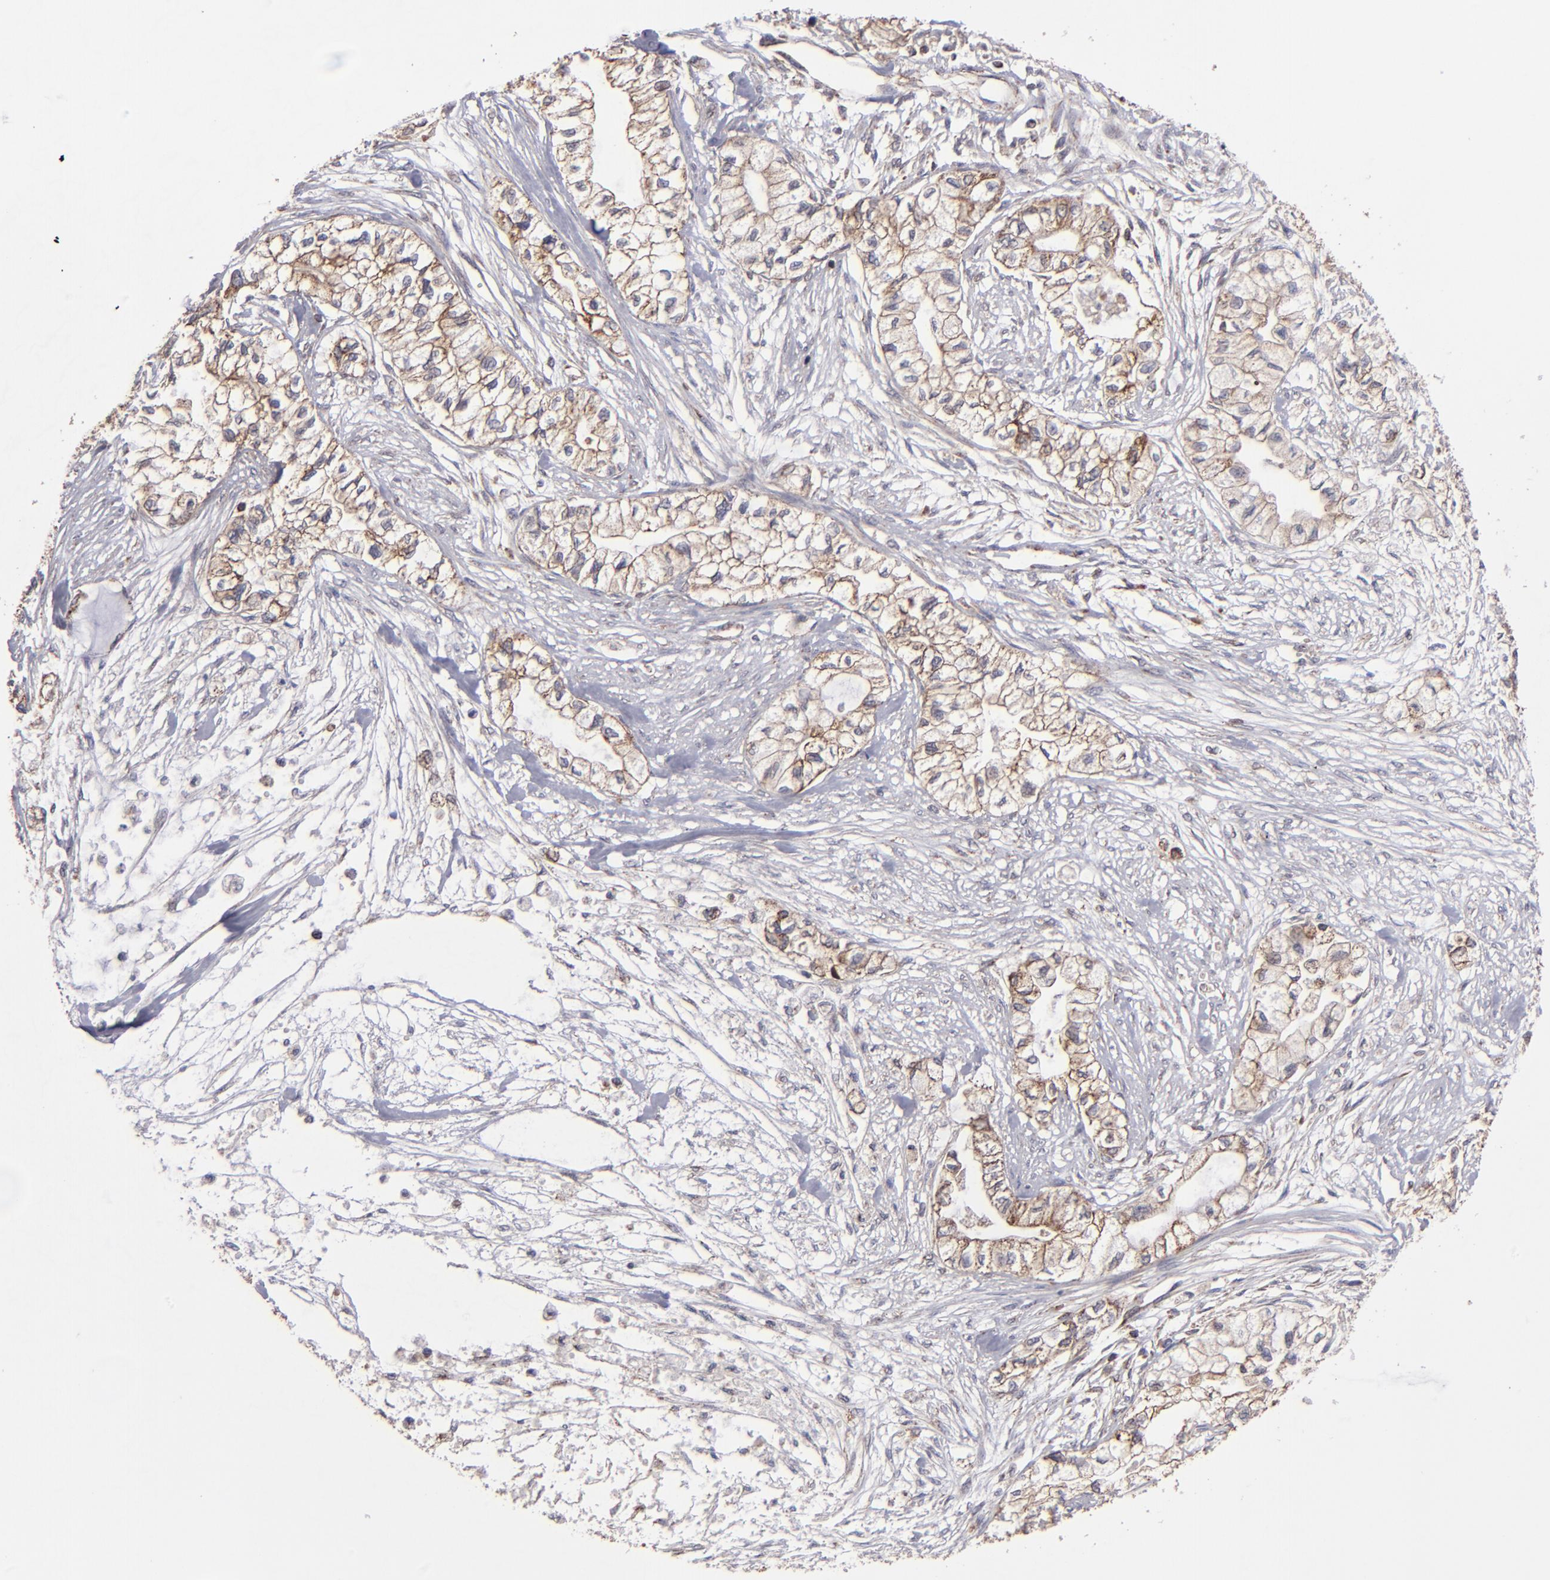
{"staining": {"intensity": "moderate", "quantity": ">75%", "location": "cytoplasmic/membranous"}, "tissue": "pancreatic cancer", "cell_type": "Tumor cells", "image_type": "cancer", "snomed": [{"axis": "morphology", "description": "Adenocarcinoma, NOS"}, {"axis": "topography", "description": "Pancreas"}], "caption": "IHC micrograph of human pancreatic adenocarcinoma stained for a protein (brown), which reveals medium levels of moderate cytoplasmic/membranous staining in about >75% of tumor cells.", "gene": "SLC15A1", "patient": {"sex": "male", "age": 79}}